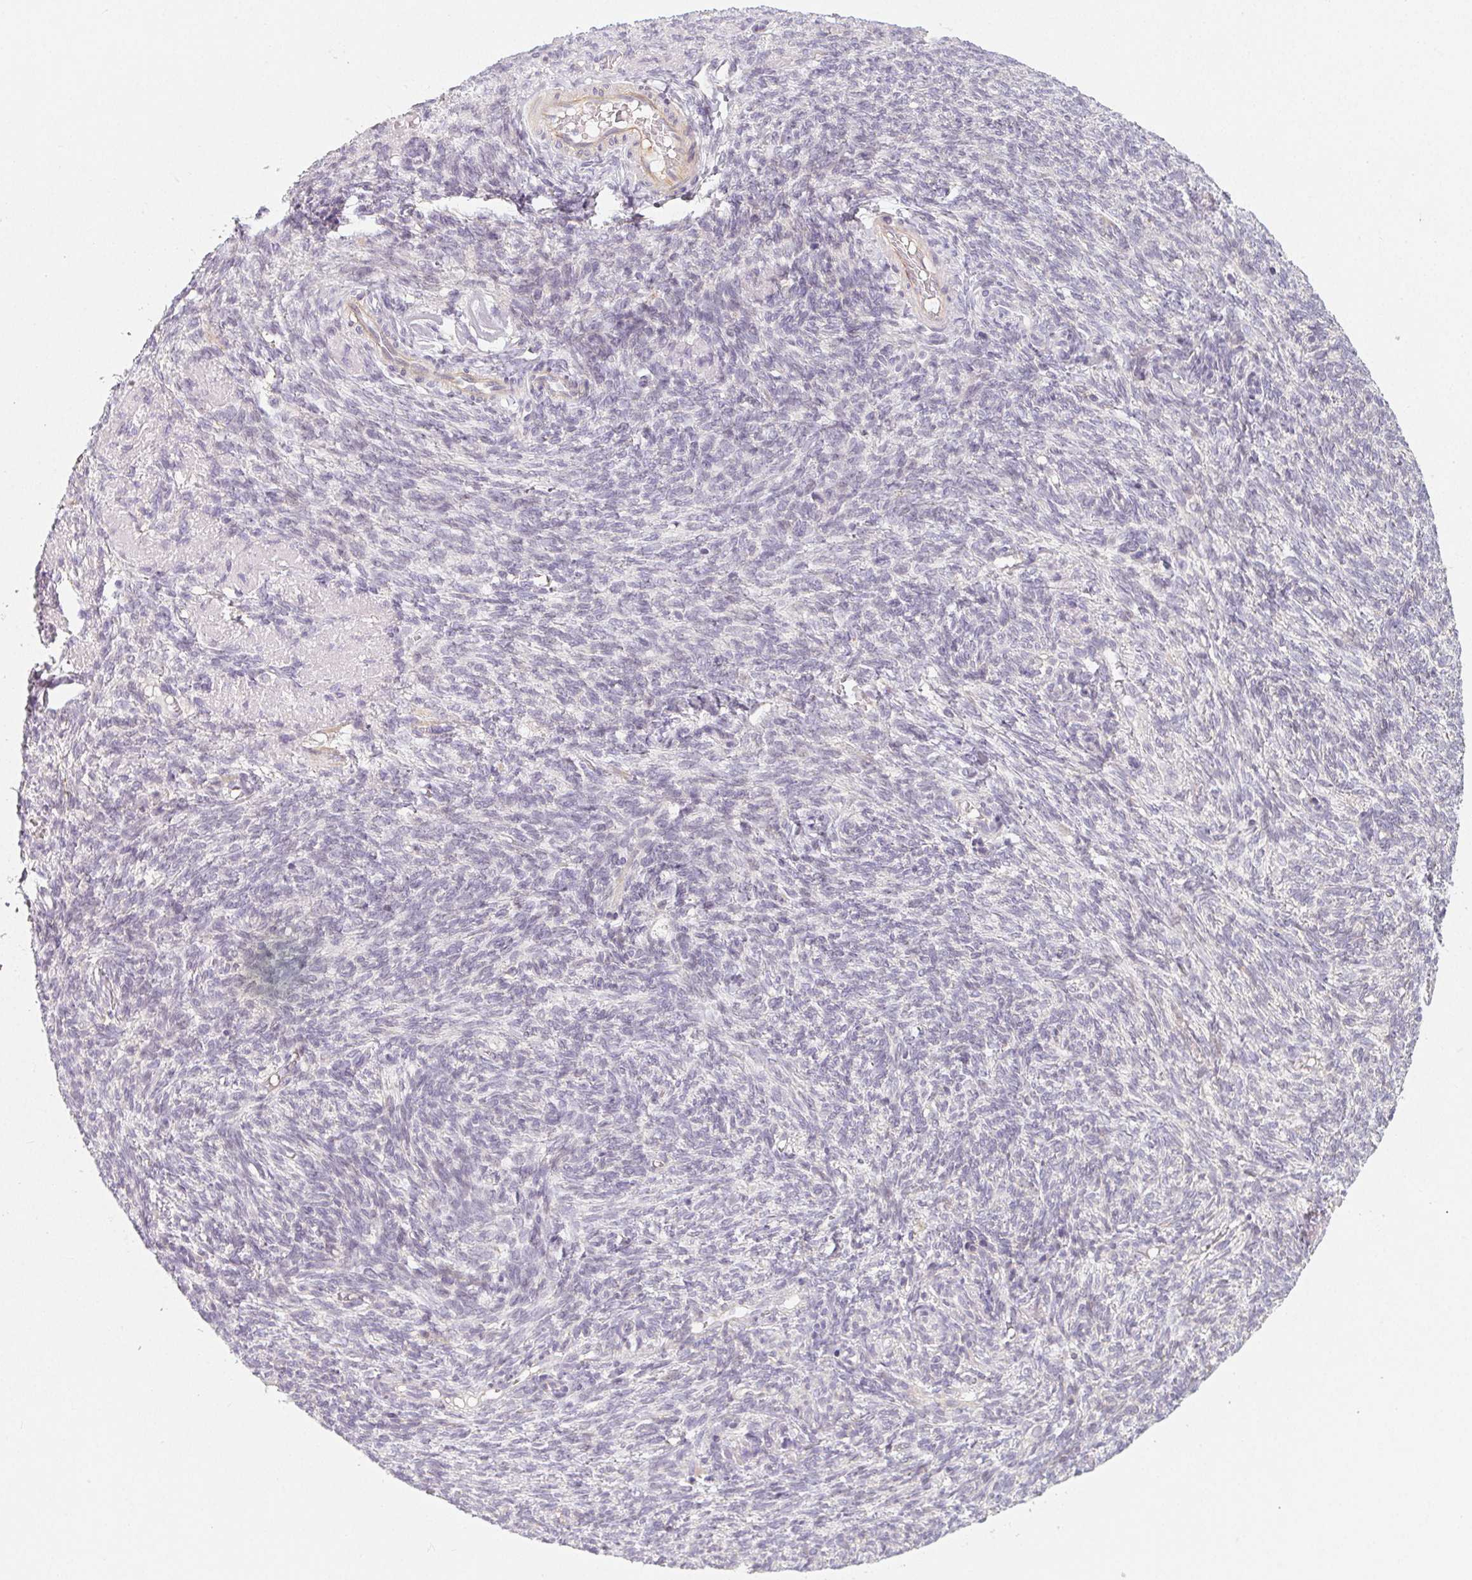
{"staining": {"intensity": "negative", "quantity": "none", "location": "none"}, "tissue": "ovarian cancer", "cell_type": "Tumor cells", "image_type": "cancer", "snomed": [{"axis": "morphology", "description": "Cystadenocarcinoma, serous, NOS"}, {"axis": "topography", "description": "Ovary"}], "caption": "IHC of human serous cystadenocarcinoma (ovarian) shows no positivity in tumor cells.", "gene": "LRRC23", "patient": {"sex": "female", "age": 60}}